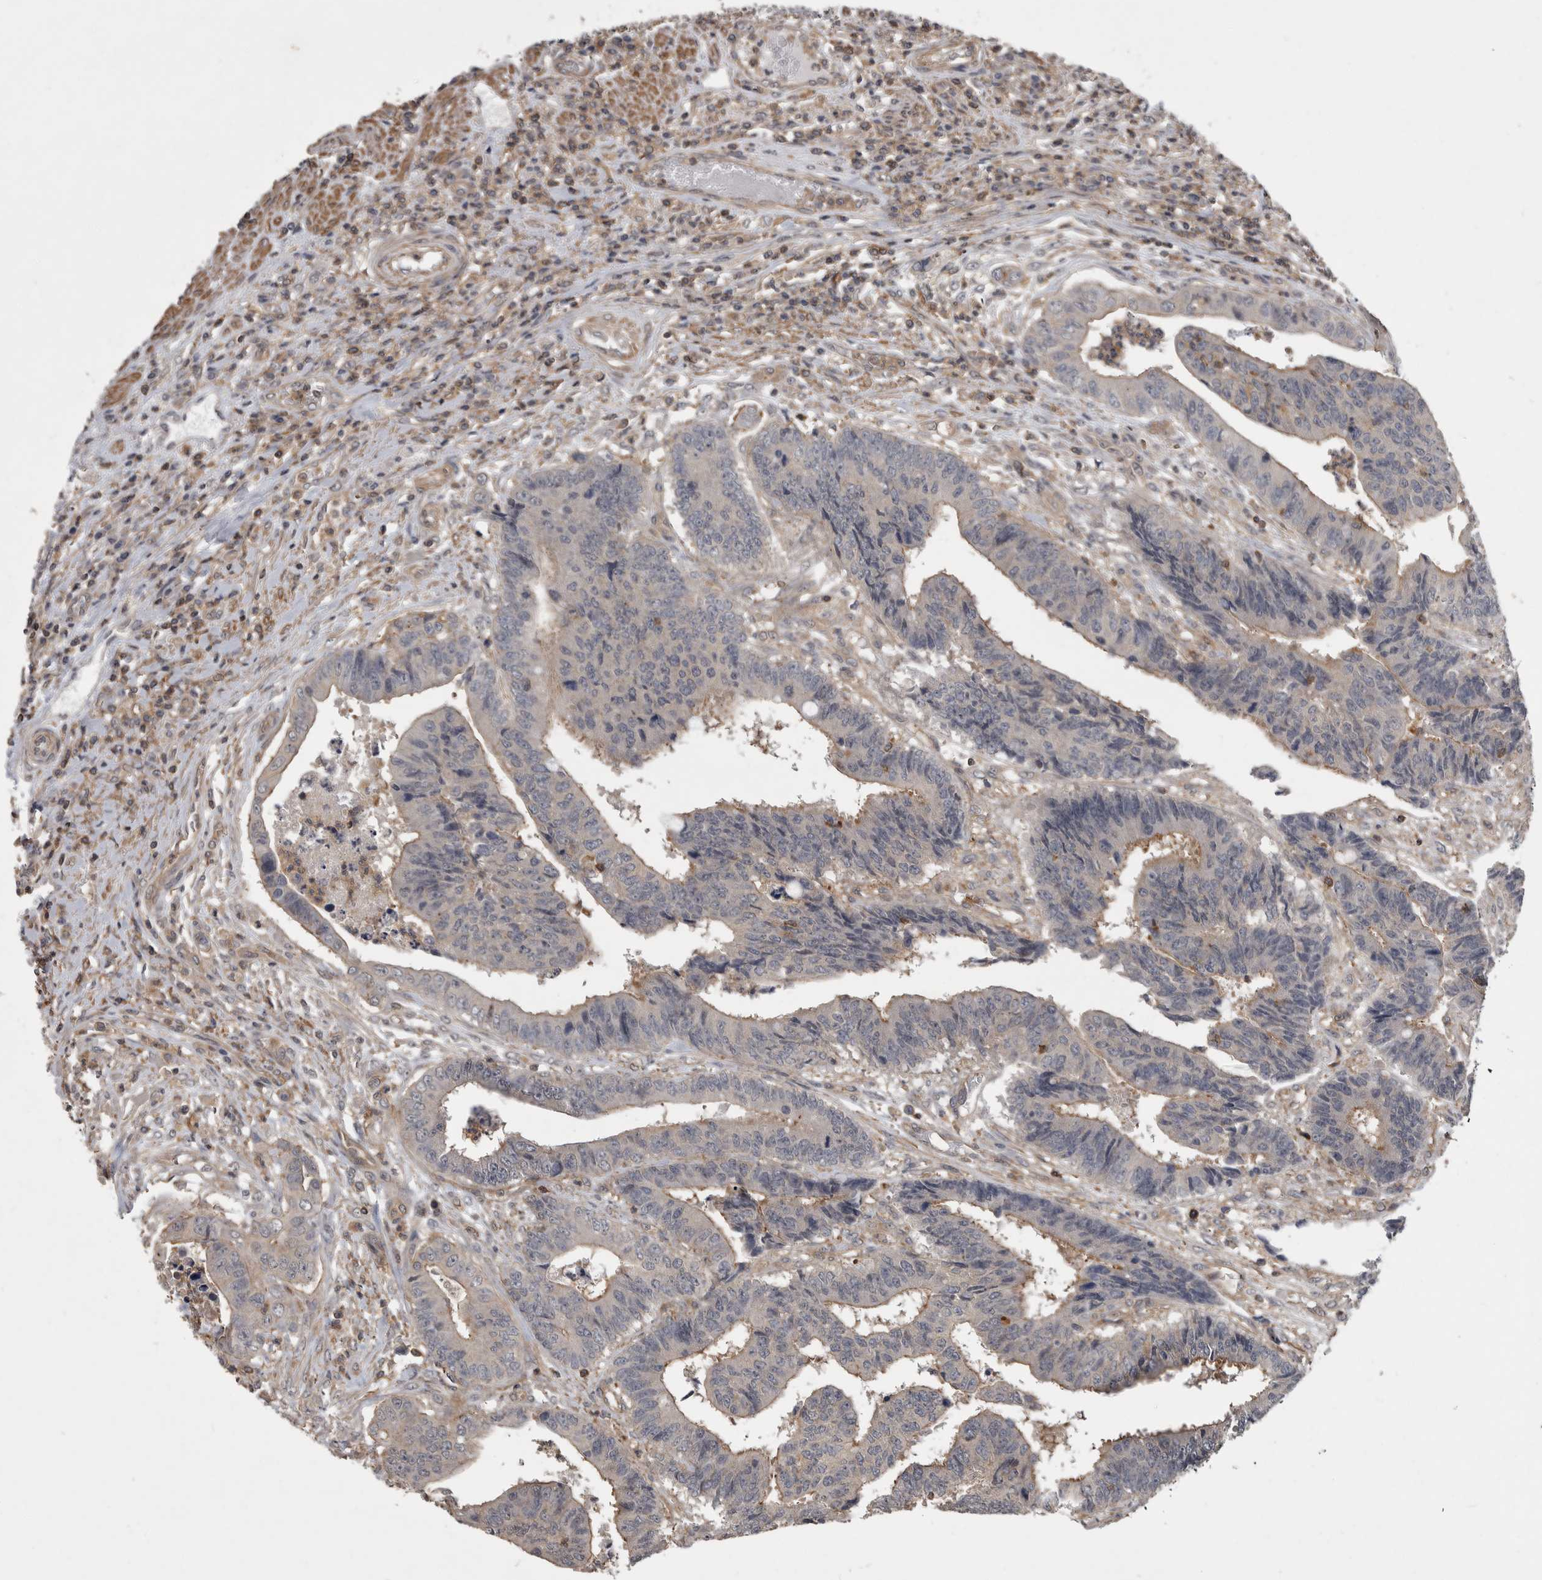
{"staining": {"intensity": "weak", "quantity": "25%-75%", "location": "cytoplasmic/membranous"}, "tissue": "colorectal cancer", "cell_type": "Tumor cells", "image_type": "cancer", "snomed": [{"axis": "morphology", "description": "Adenocarcinoma, NOS"}, {"axis": "topography", "description": "Rectum"}], "caption": "There is low levels of weak cytoplasmic/membranous staining in tumor cells of adenocarcinoma (colorectal), as demonstrated by immunohistochemical staining (brown color).", "gene": "SPATA48", "patient": {"sex": "male", "age": 84}}